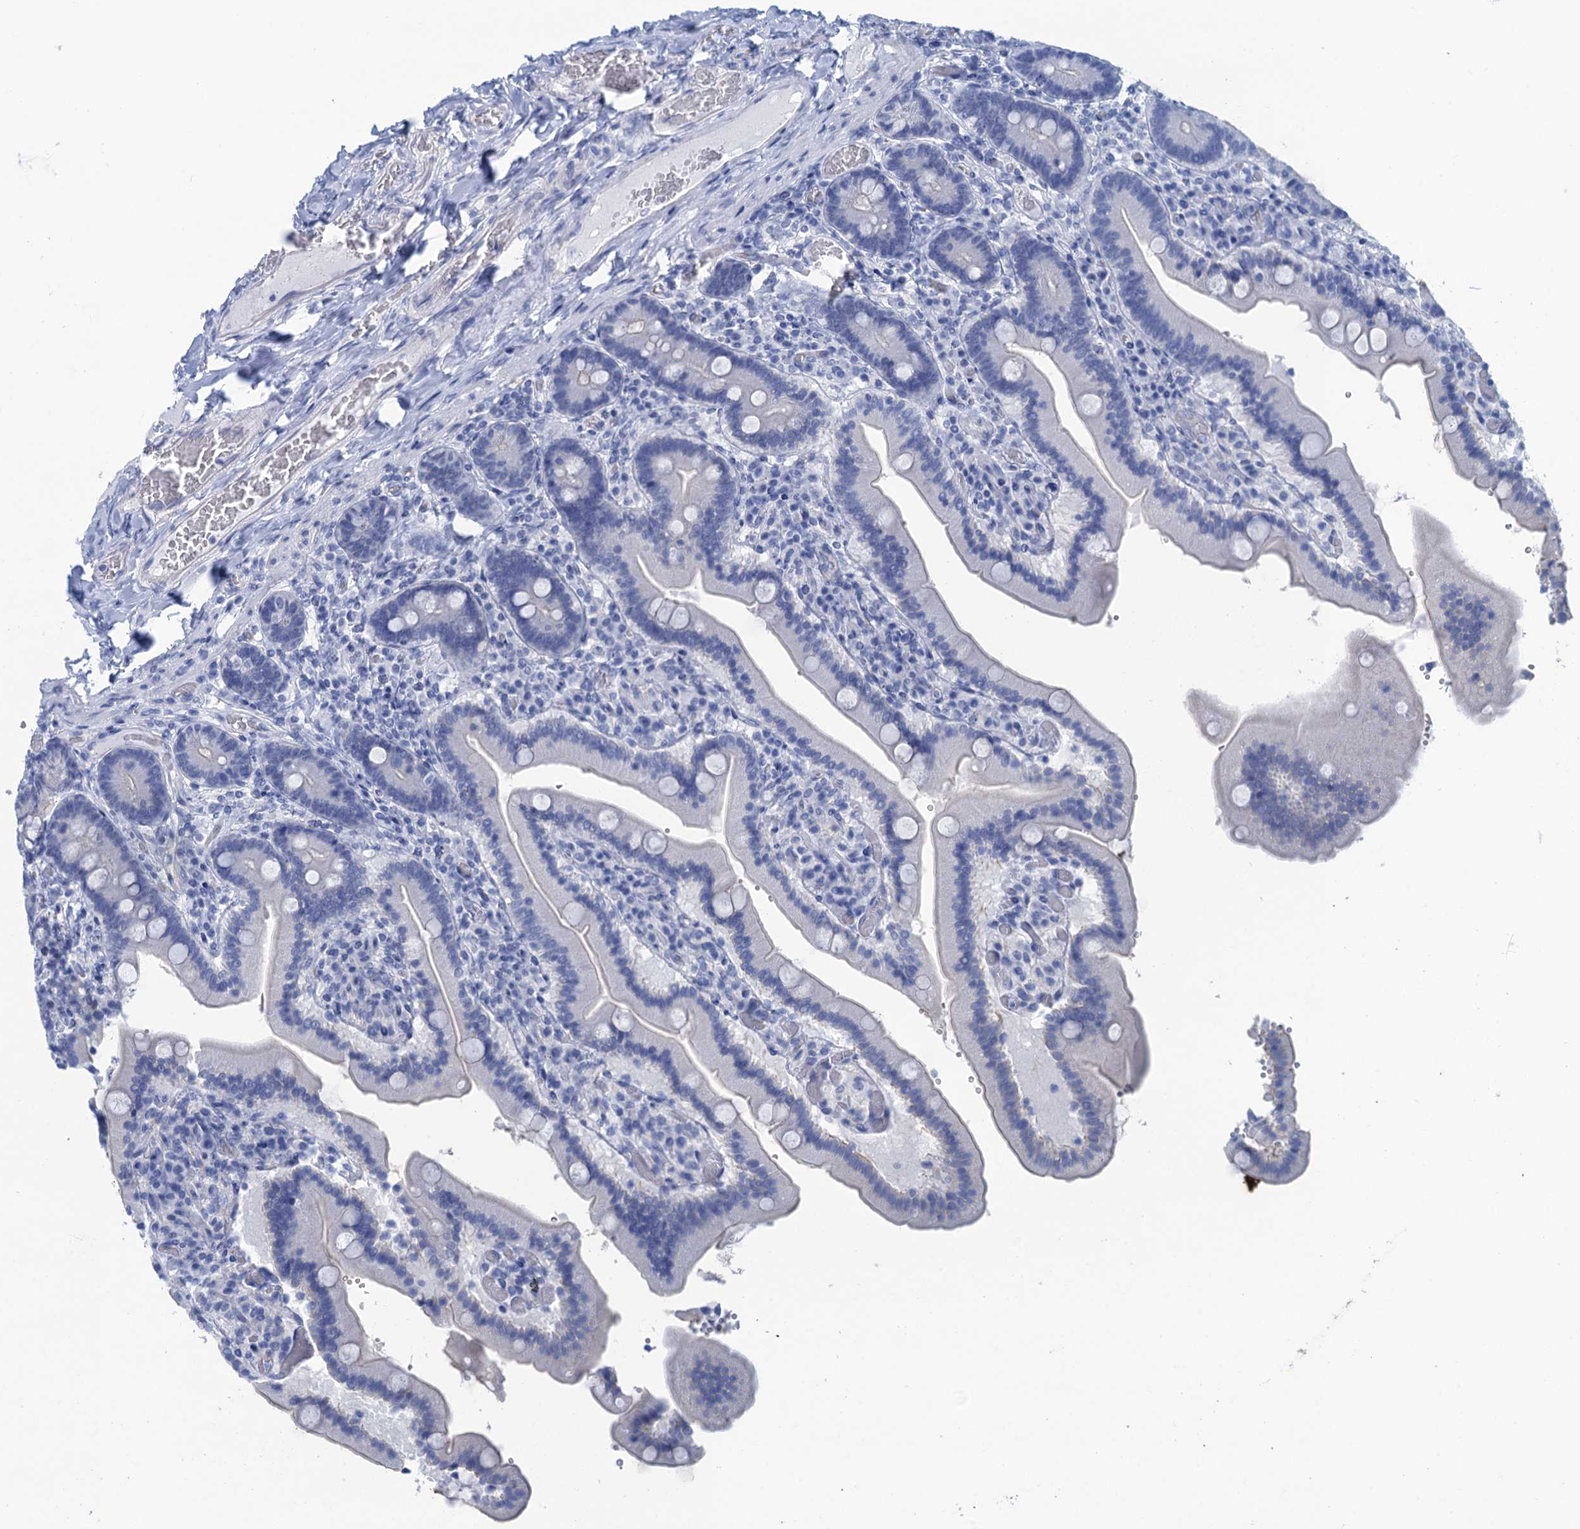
{"staining": {"intensity": "negative", "quantity": "none", "location": "none"}, "tissue": "duodenum", "cell_type": "Glandular cells", "image_type": "normal", "snomed": [{"axis": "morphology", "description": "Normal tissue, NOS"}, {"axis": "topography", "description": "Duodenum"}], "caption": "The immunohistochemistry image has no significant staining in glandular cells of duodenum. (DAB (3,3'-diaminobenzidine) immunohistochemistry (IHC), high magnification).", "gene": "CALML5", "patient": {"sex": "female", "age": 62}}